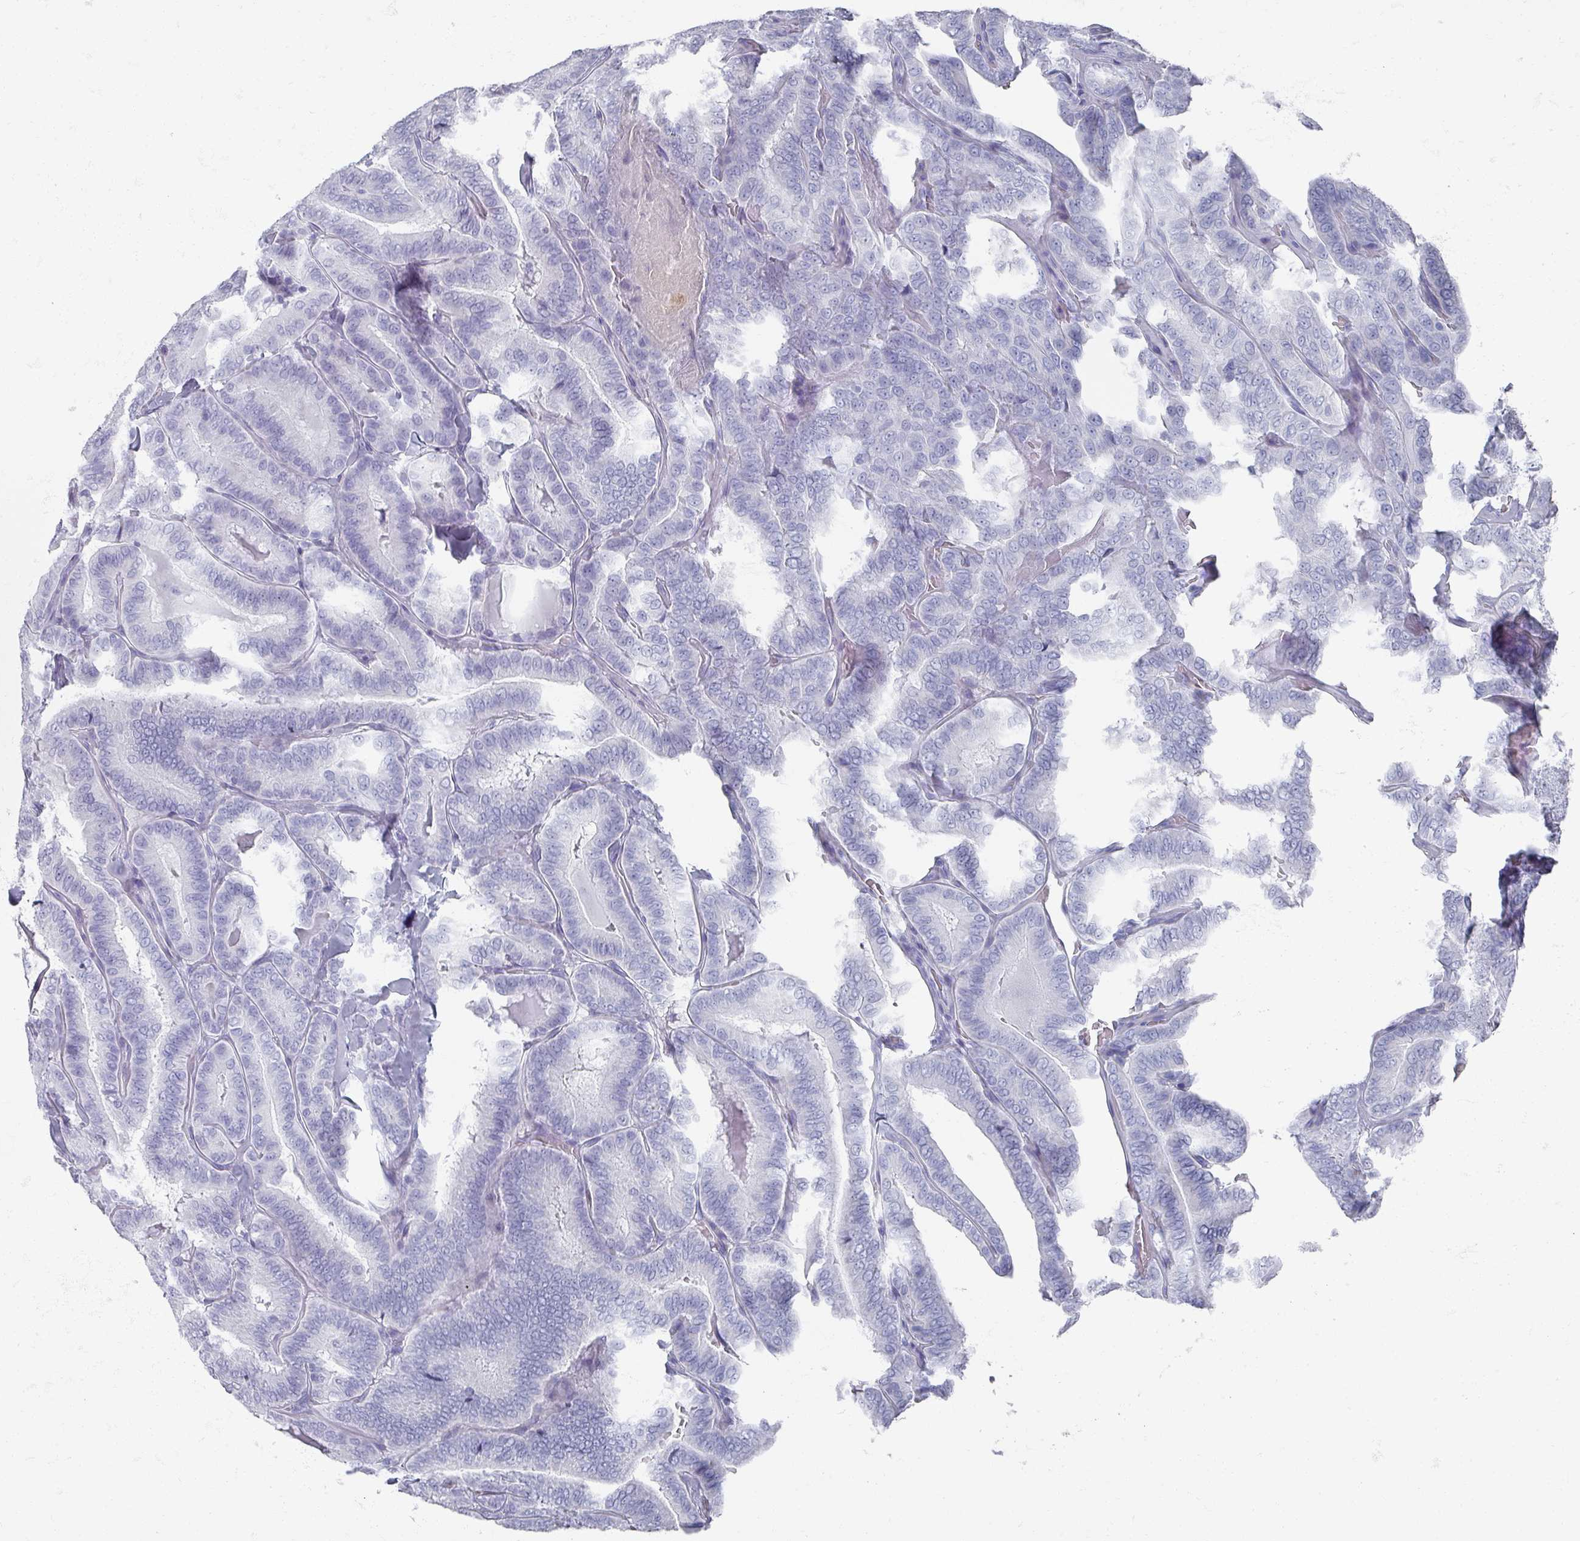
{"staining": {"intensity": "negative", "quantity": "none", "location": "none"}, "tissue": "thyroid cancer", "cell_type": "Tumor cells", "image_type": "cancer", "snomed": [{"axis": "morphology", "description": "Papillary adenocarcinoma, NOS"}, {"axis": "topography", "description": "Thyroid gland"}], "caption": "An immunohistochemistry photomicrograph of papillary adenocarcinoma (thyroid) is shown. There is no staining in tumor cells of papillary adenocarcinoma (thyroid).", "gene": "OMG", "patient": {"sex": "male", "age": 61}}